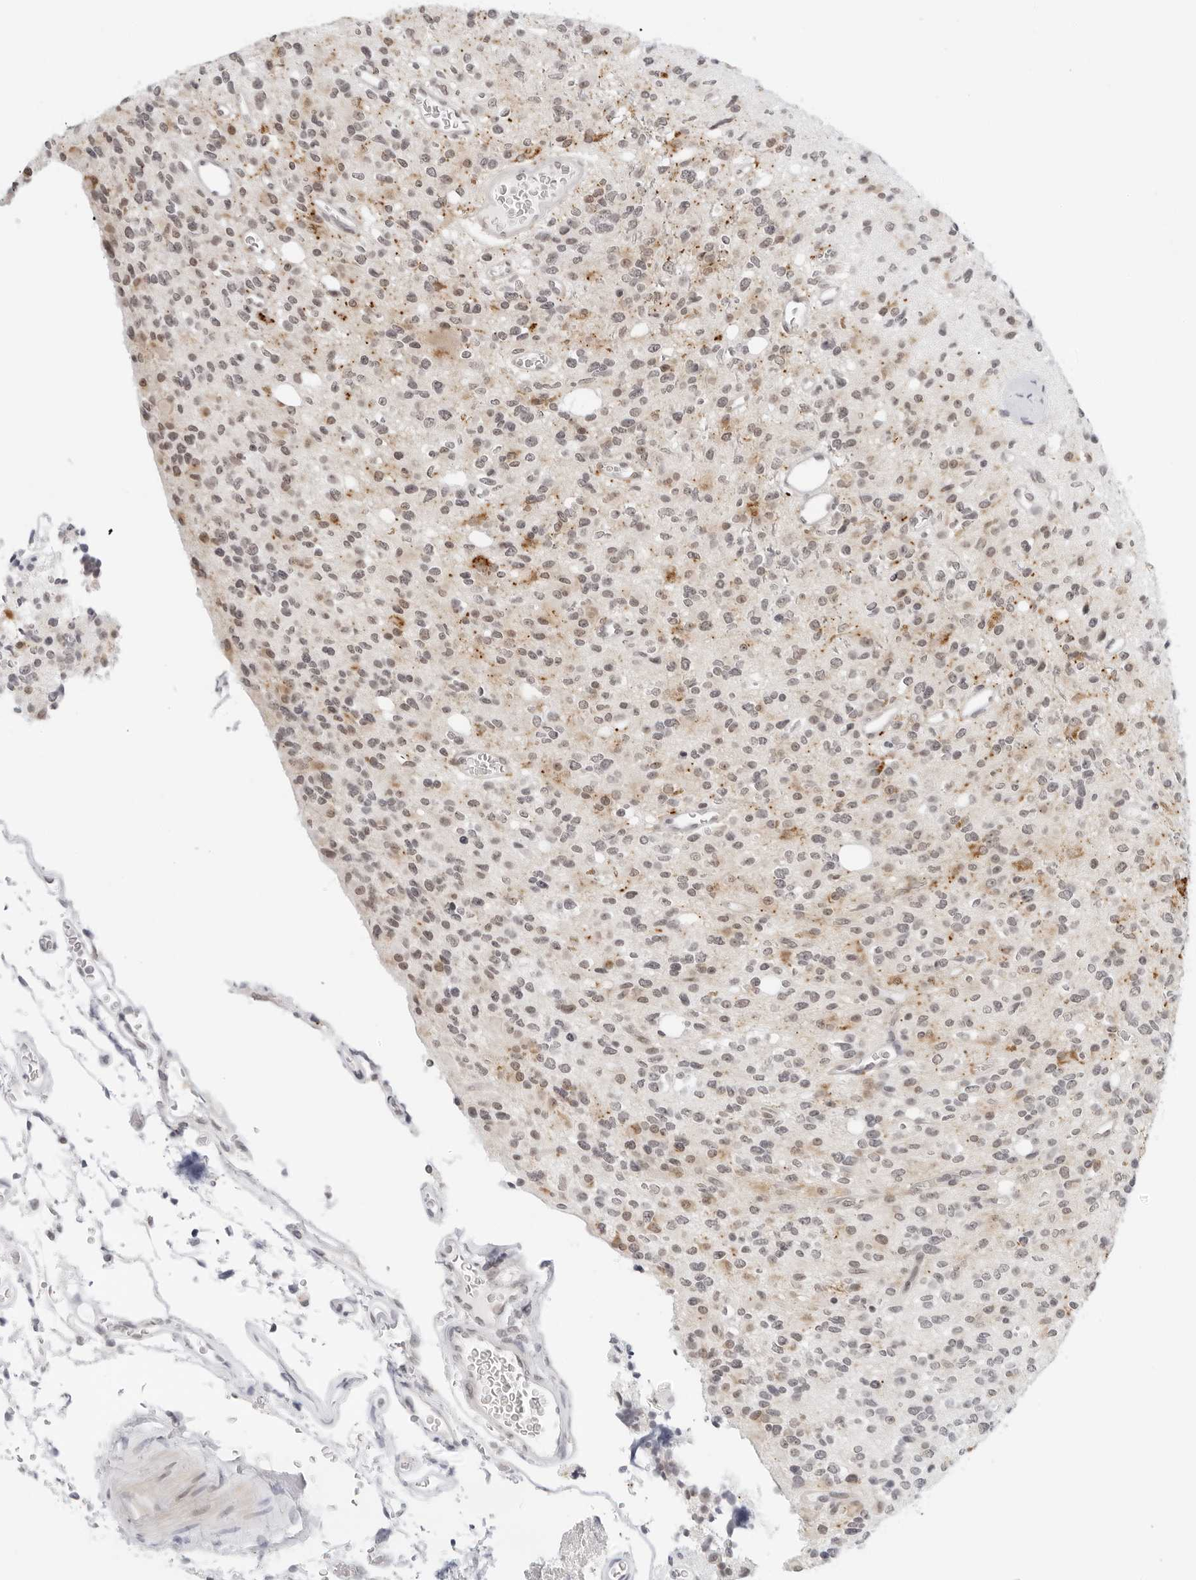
{"staining": {"intensity": "weak", "quantity": "25%-75%", "location": "nuclear"}, "tissue": "glioma", "cell_type": "Tumor cells", "image_type": "cancer", "snomed": [{"axis": "morphology", "description": "Glioma, malignant, High grade"}, {"axis": "topography", "description": "Brain"}], "caption": "Immunohistochemistry (IHC) photomicrograph of neoplastic tissue: human high-grade glioma (malignant) stained using immunohistochemistry displays low levels of weak protein expression localized specifically in the nuclear of tumor cells, appearing as a nuclear brown color.", "gene": "TOX4", "patient": {"sex": "male", "age": 34}}